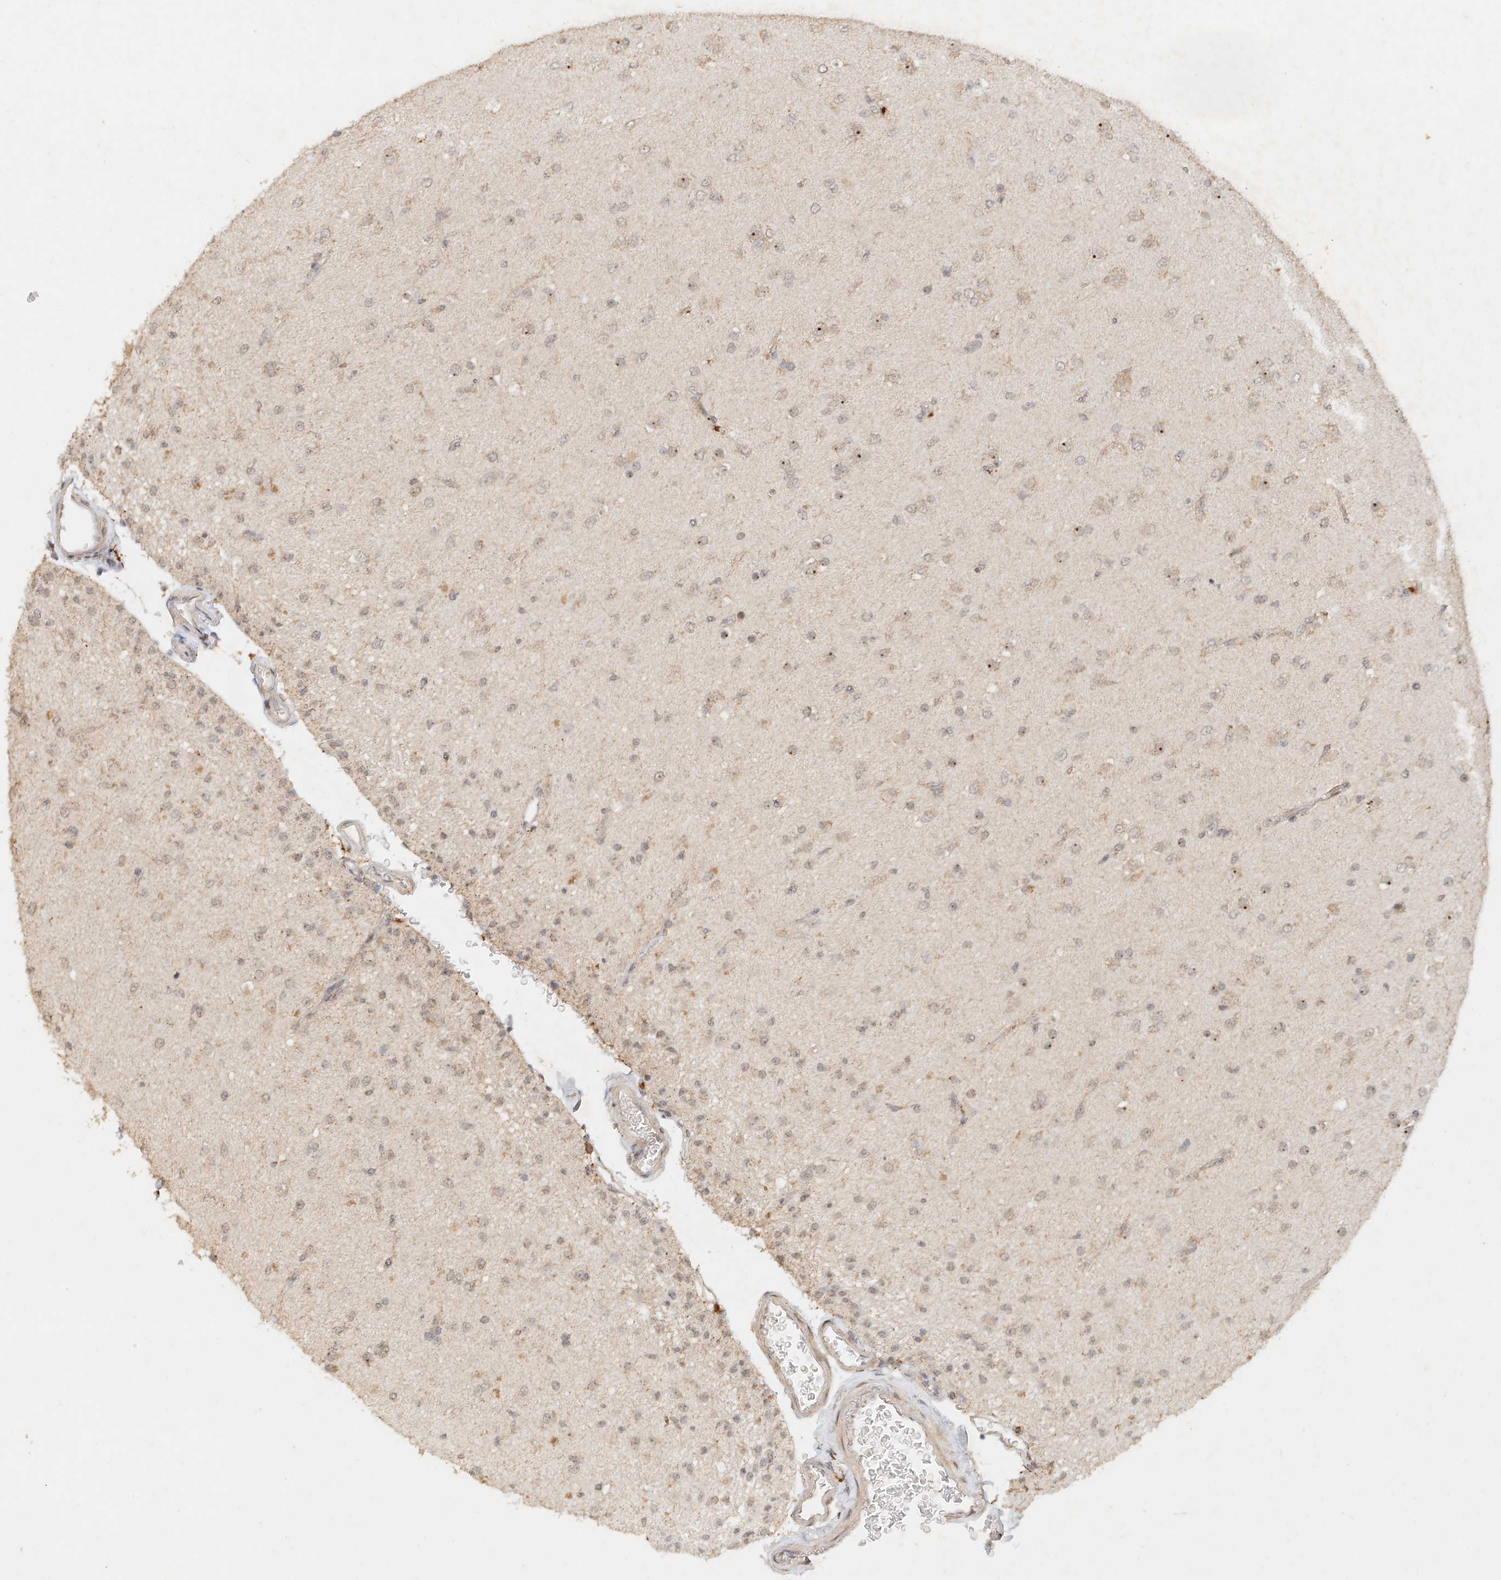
{"staining": {"intensity": "weak", "quantity": "<25%", "location": "nuclear"}, "tissue": "glioma", "cell_type": "Tumor cells", "image_type": "cancer", "snomed": [{"axis": "morphology", "description": "Glioma, malignant, Low grade"}, {"axis": "topography", "description": "Brain"}], "caption": "High power microscopy histopathology image of an immunohistochemistry (IHC) photomicrograph of low-grade glioma (malignant), revealing no significant expression in tumor cells.", "gene": "CXorf58", "patient": {"sex": "male", "age": 65}}